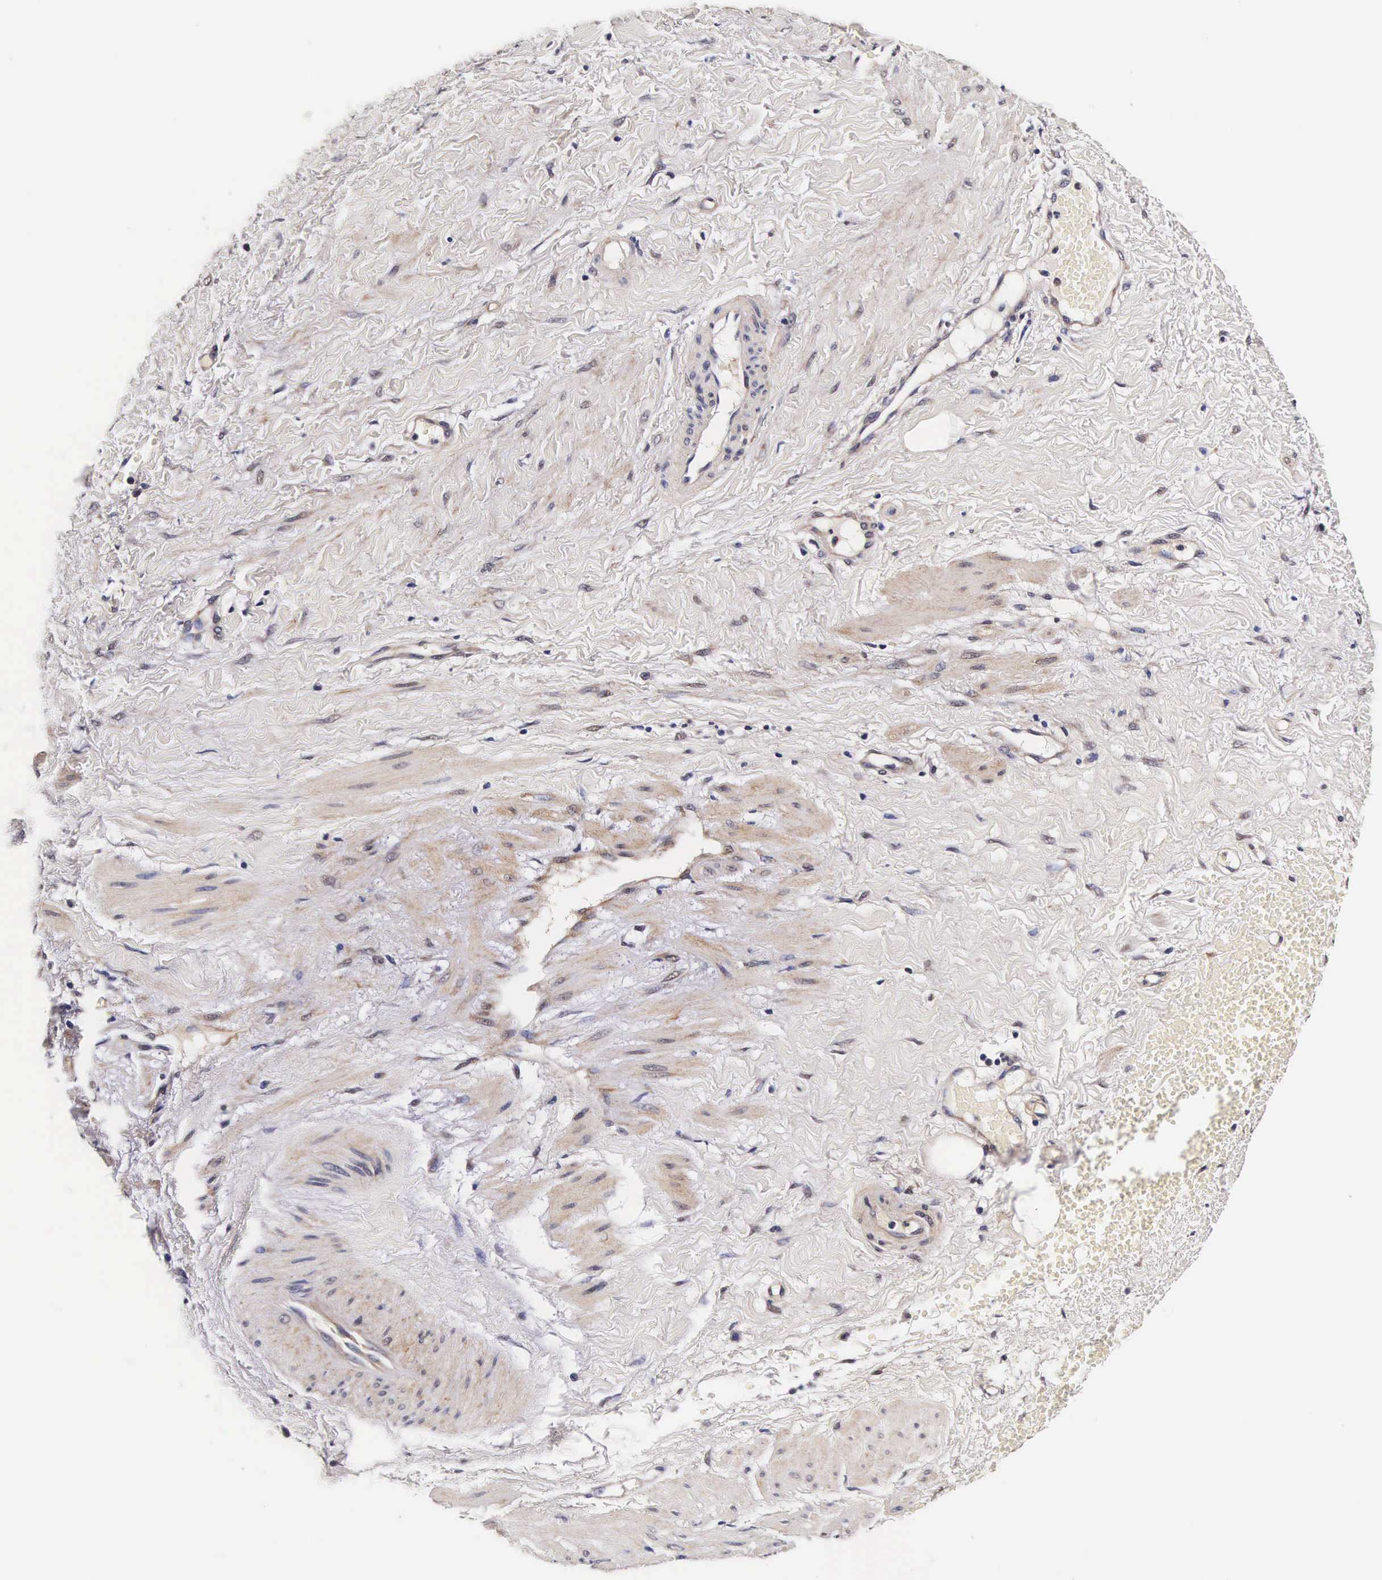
{"staining": {"intensity": "weak", "quantity": "25%-75%", "location": "cytoplasmic/membranous,nuclear"}, "tissue": "smooth muscle", "cell_type": "Smooth muscle cells", "image_type": "normal", "snomed": [{"axis": "morphology", "description": "Normal tissue, NOS"}, {"axis": "topography", "description": "Uterus"}], "caption": "An immunohistochemistry histopathology image of normal tissue is shown. Protein staining in brown highlights weak cytoplasmic/membranous,nuclear positivity in smooth muscle within smooth muscle cells. (DAB IHC, brown staining for protein, blue staining for nuclei).", "gene": "TECPR2", "patient": {"sex": "female", "age": 56}}